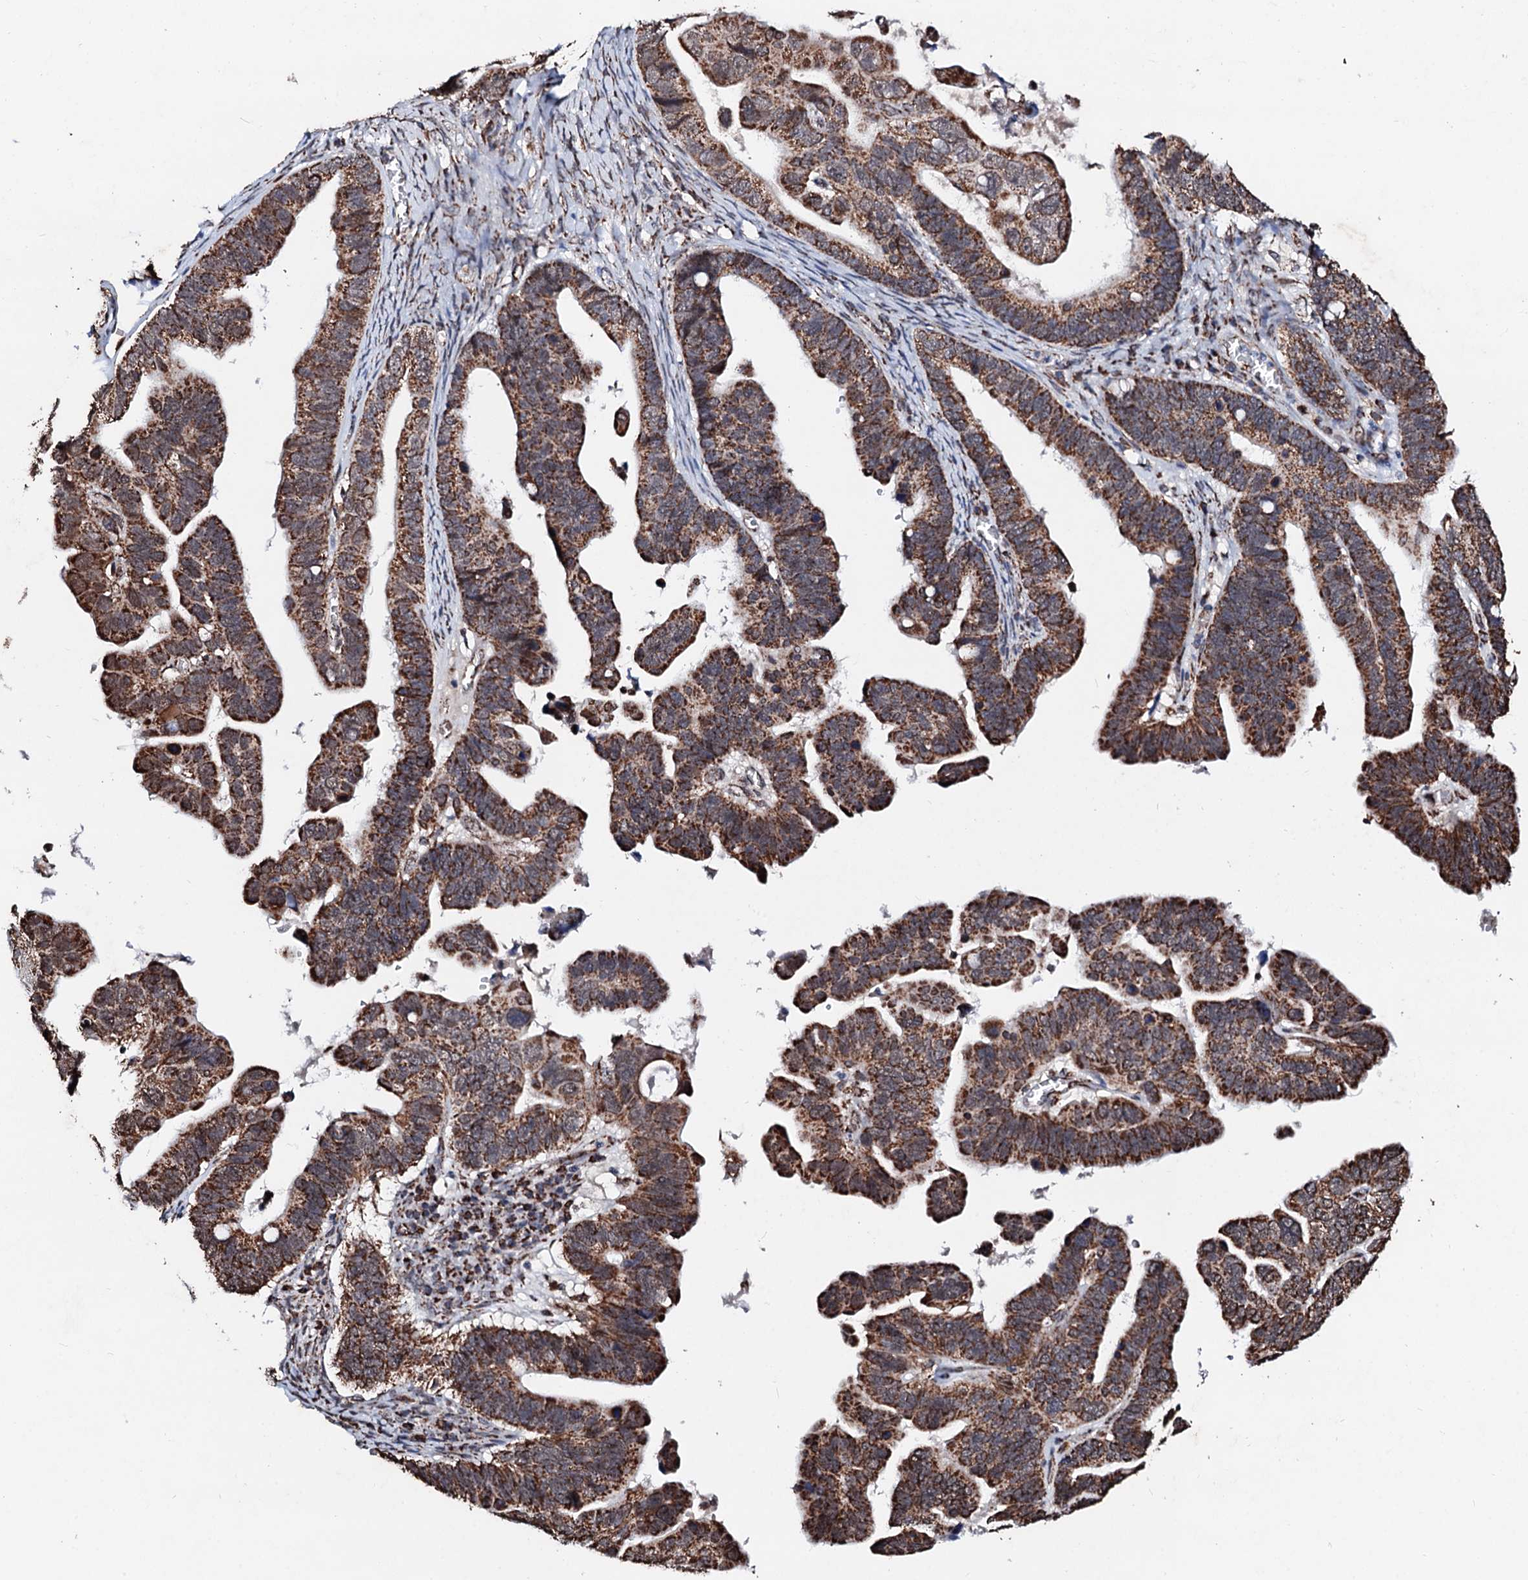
{"staining": {"intensity": "moderate", "quantity": ">75%", "location": "cytoplasmic/membranous"}, "tissue": "ovarian cancer", "cell_type": "Tumor cells", "image_type": "cancer", "snomed": [{"axis": "morphology", "description": "Cystadenocarcinoma, serous, NOS"}, {"axis": "topography", "description": "Ovary"}], "caption": "Immunohistochemical staining of ovarian serous cystadenocarcinoma reveals medium levels of moderate cytoplasmic/membranous positivity in about >75% of tumor cells.", "gene": "SECISBP2L", "patient": {"sex": "female", "age": 56}}